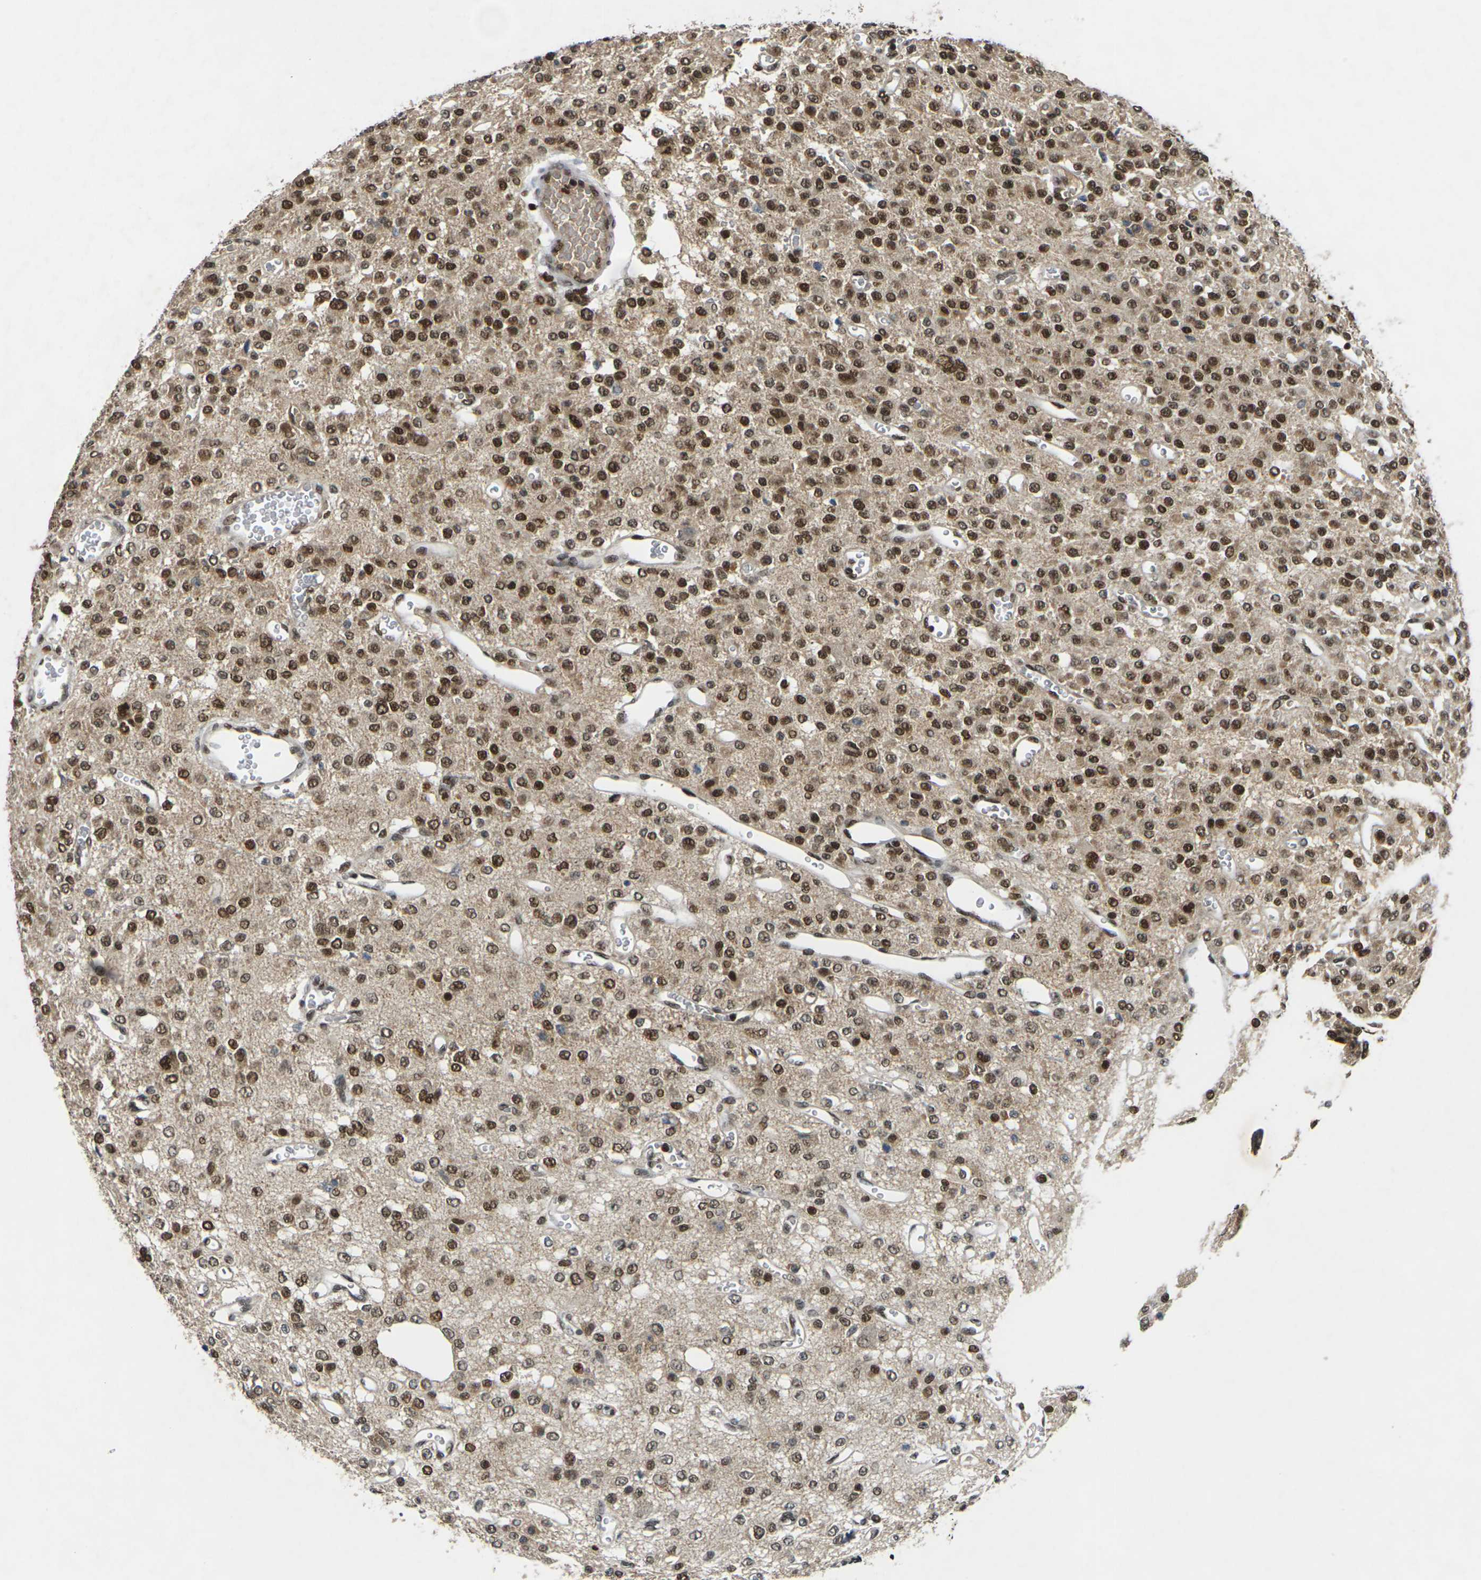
{"staining": {"intensity": "strong", "quantity": ">75%", "location": "cytoplasmic/membranous,nuclear"}, "tissue": "glioma", "cell_type": "Tumor cells", "image_type": "cancer", "snomed": [{"axis": "morphology", "description": "Glioma, malignant, Low grade"}, {"axis": "topography", "description": "Brain"}], "caption": "Malignant glioma (low-grade) was stained to show a protein in brown. There is high levels of strong cytoplasmic/membranous and nuclear expression in about >75% of tumor cells.", "gene": "NELFA", "patient": {"sex": "male", "age": 38}}